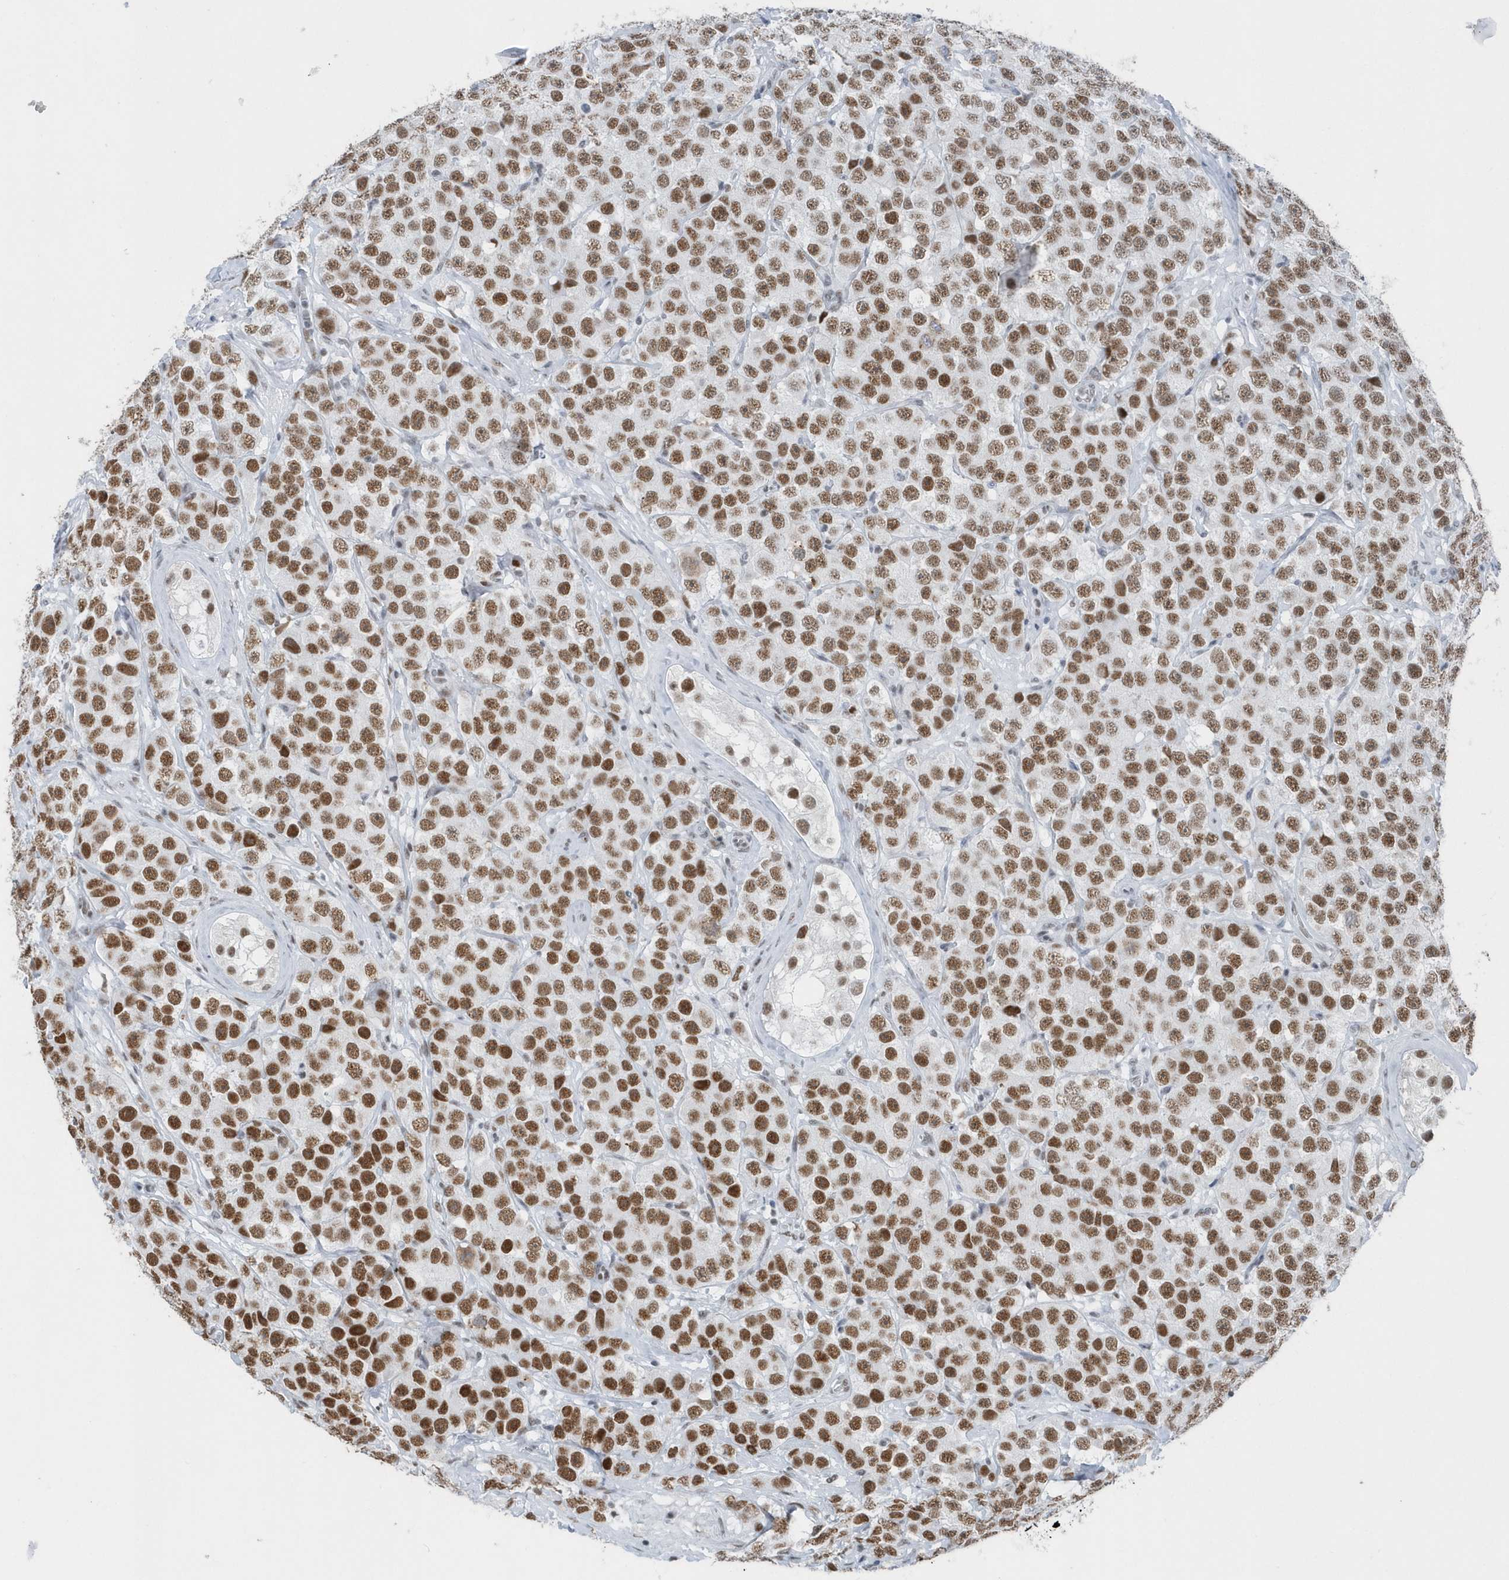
{"staining": {"intensity": "strong", "quantity": ">75%", "location": "nuclear"}, "tissue": "testis cancer", "cell_type": "Tumor cells", "image_type": "cancer", "snomed": [{"axis": "morphology", "description": "Seminoma, NOS"}, {"axis": "topography", "description": "Testis"}], "caption": "Testis seminoma stained for a protein (brown) shows strong nuclear positive expression in approximately >75% of tumor cells.", "gene": "FIP1L1", "patient": {"sex": "male", "age": 28}}